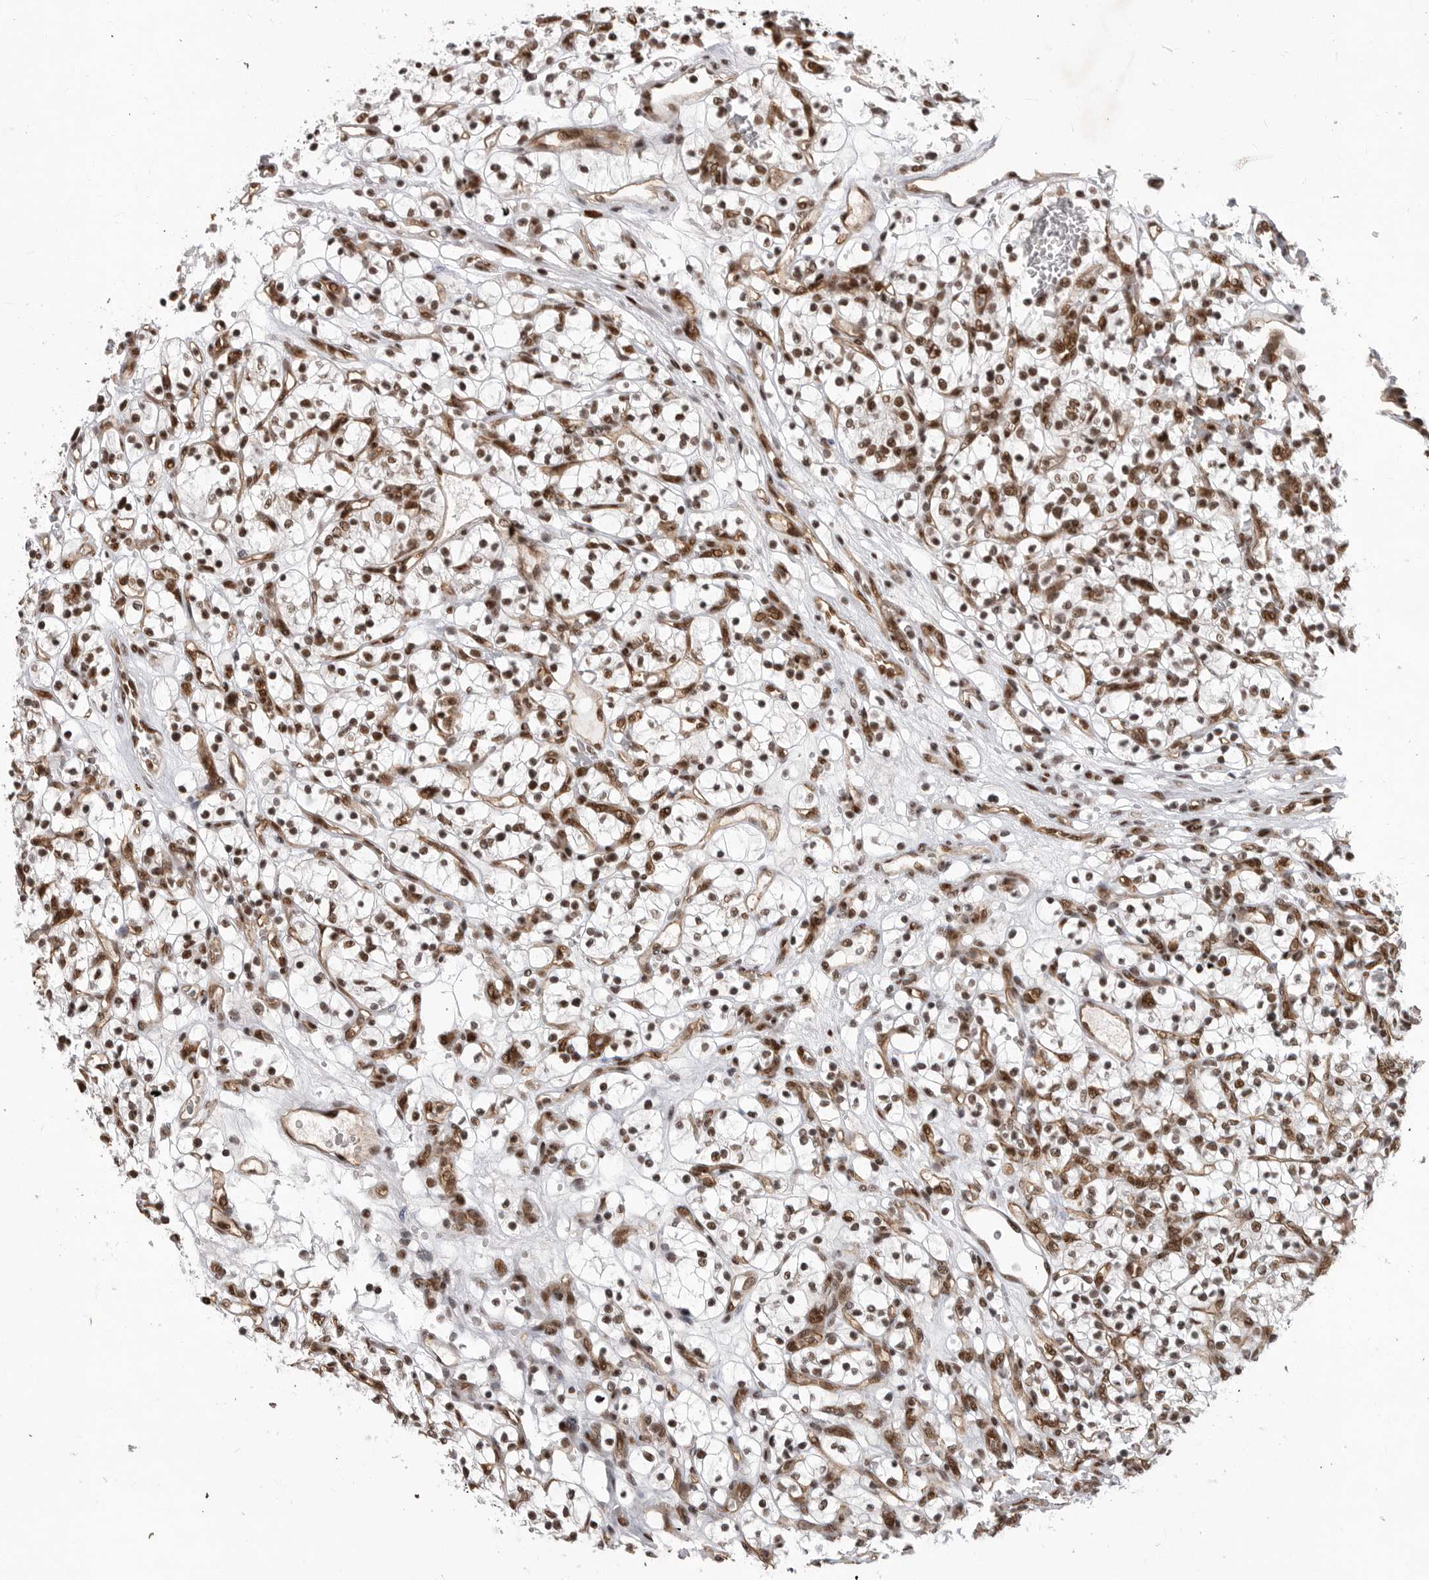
{"staining": {"intensity": "moderate", "quantity": ">75%", "location": "nuclear"}, "tissue": "renal cancer", "cell_type": "Tumor cells", "image_type": "cancer", "snomed": [{"axis": "morphology", "description": "Adenocarcinoma, NOS"}, {"axis": "topography", "description": "Kidney"}], "caption": "An immunohistochemistry photomicrograph of tumor tissue is shown. Protein staining in brown labels moderate nuclear positivity in adenocarcinoma (renal) within tumor cells. (DAB (3,3'-diaminobenzidine) = brown stain, brightfield microscopy at high magnification).", "gene": "PPP1R8", "patient": {"sex": "female", "age": 57}}